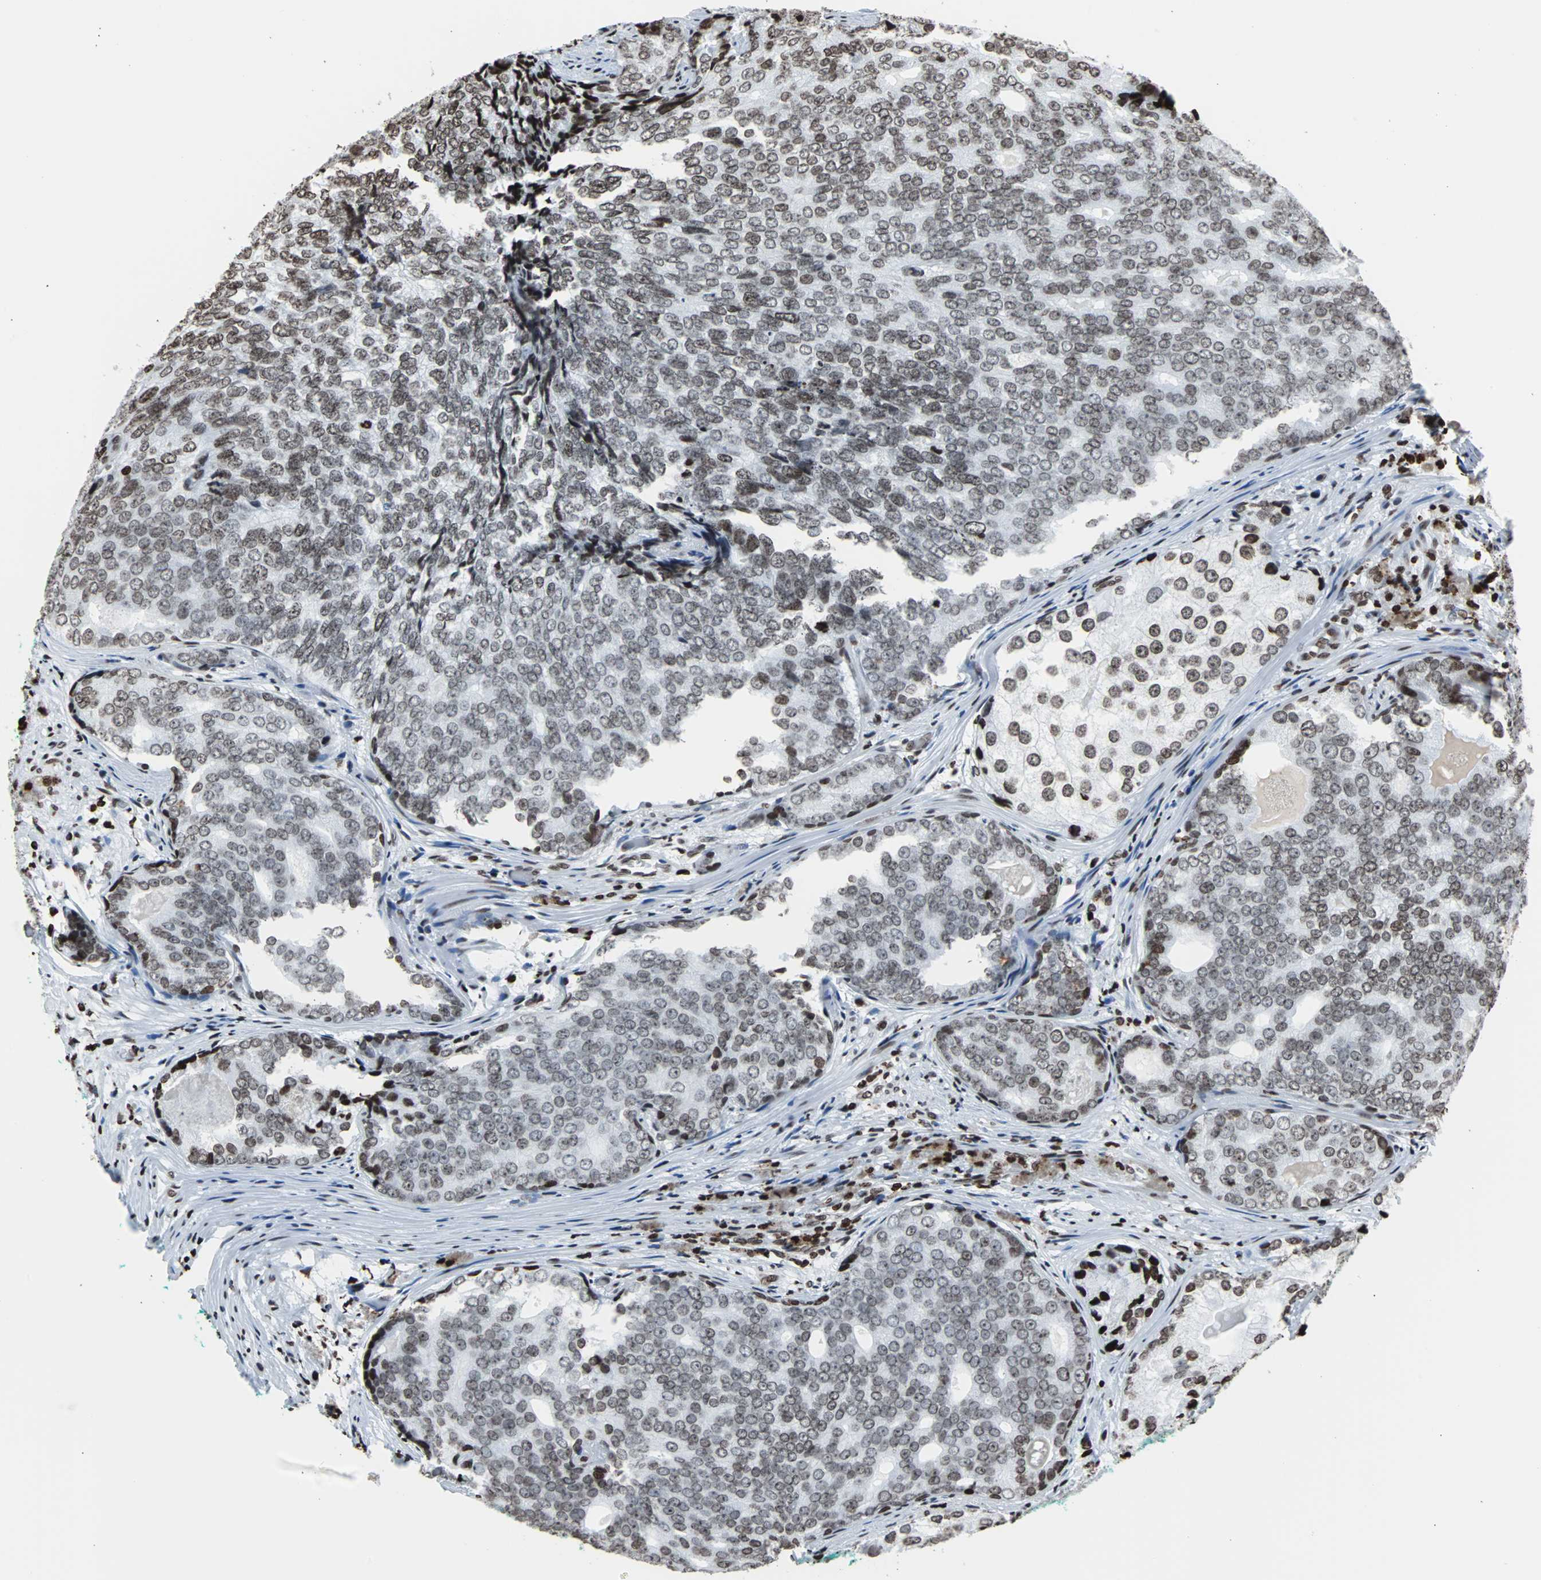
{"staining": {"intensity": "moderate", "quantity": ">75%", "location": "nuclear"}, "tissue": "prostate cancer", "cell_type": "Tumor cells", "image_type": "cancer", "snomed": [{"axis": "morphology", "description": "Adenocarcinoma, High grade"}, {"axis": "topography", "description": "Prostate"}], "caption": "Immunohistochemical staining of human adenocarcinoma (high-grade) (prostate) shows moderate nuclear protein positivity in about >75% of tumor cells.", "gene": "H2BC18", "patient": {"sex": "male", "age": 66}}